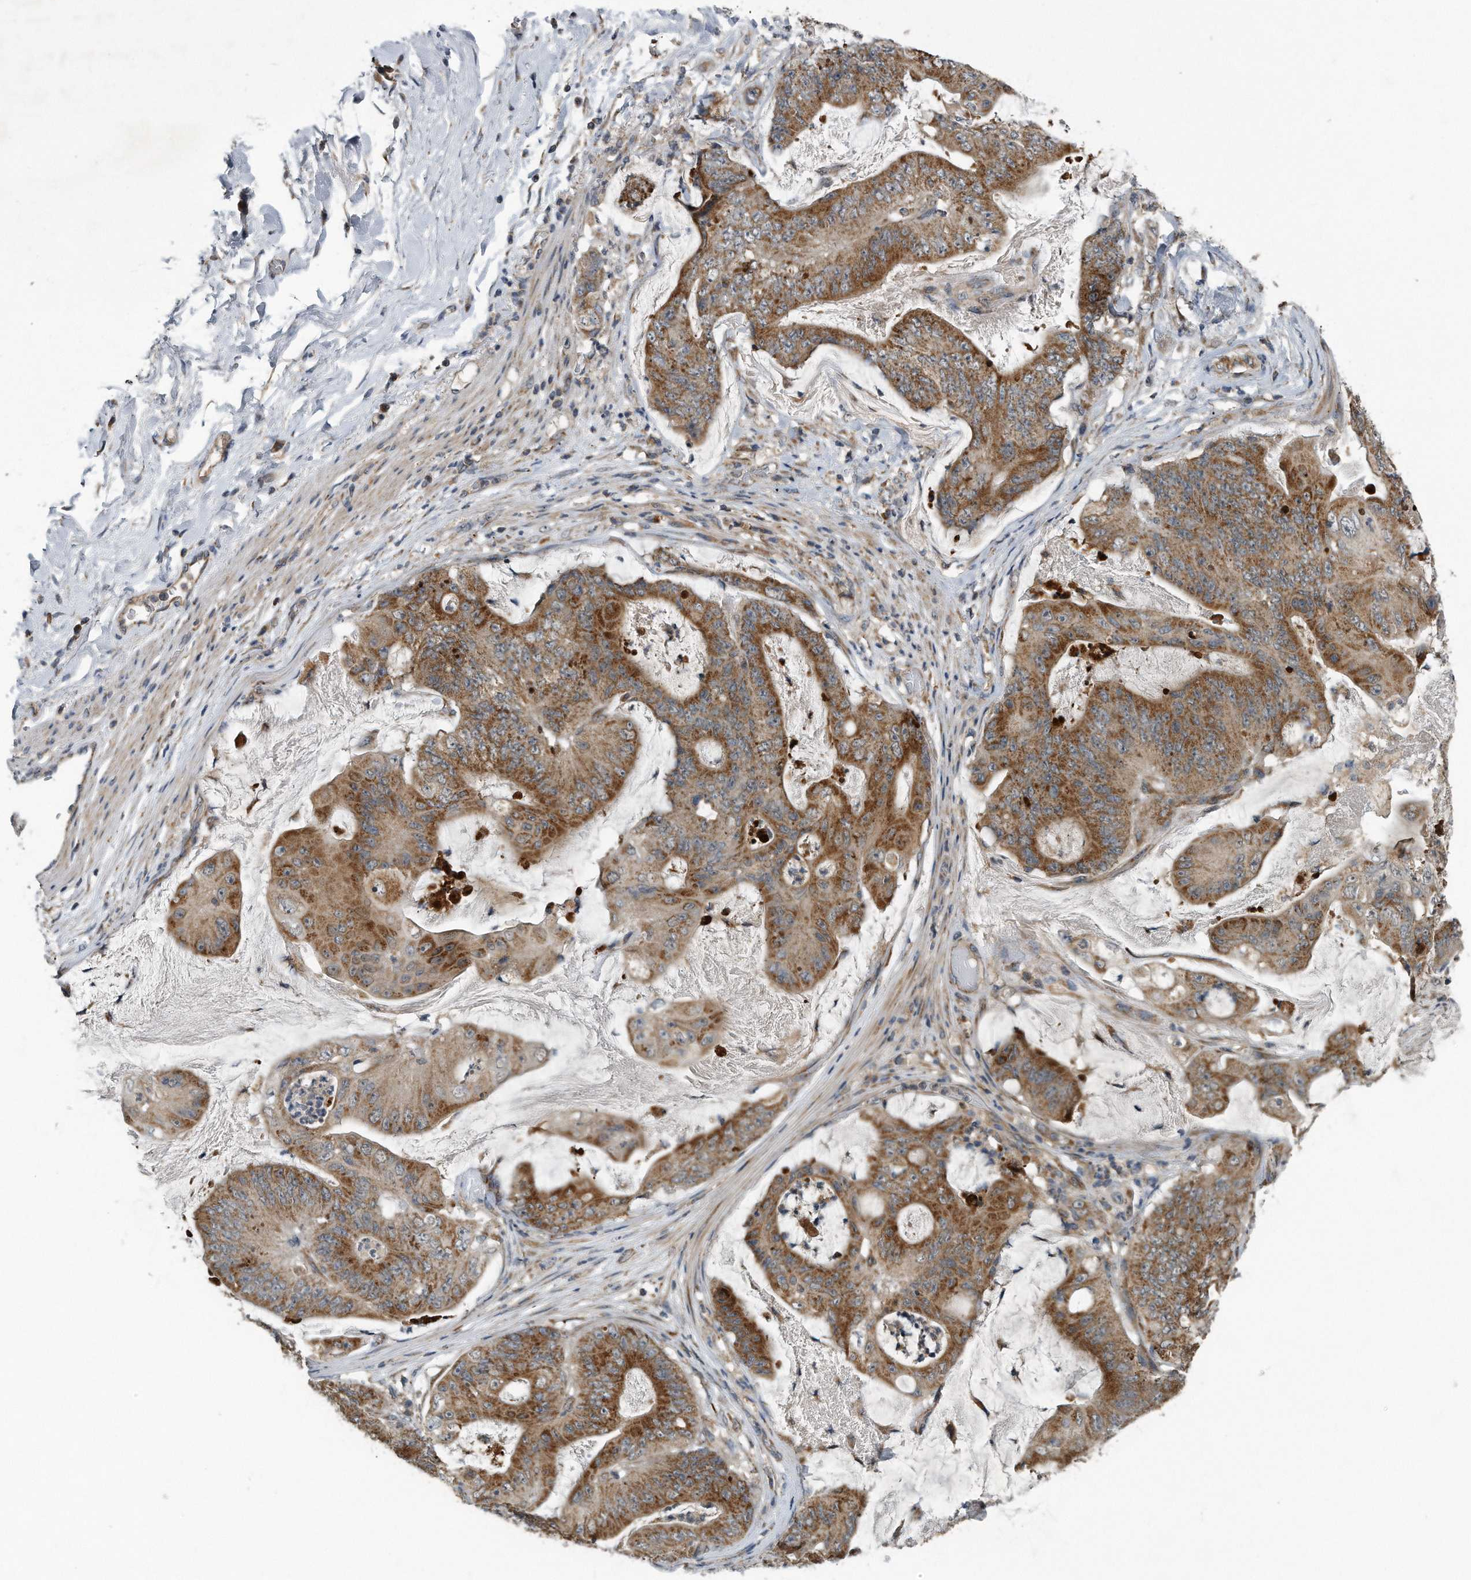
{"staining": {"intensity": "moderate", "quantity": ">75%", "location": "cytoplasmic/membranous"}, "tissue": "stomach cancer", "cell_type": "Tumor cells", "image_type": "cancer", "snomed": [{"axis": "morphology", "description": "Adenocarcinoma, NOS"}, {"axis": "topography", "description": "Stomach"}], "caption": "High-power microscopy captured an immunohistochemistry micrograph of stomach cancer (adenocarcinoma), revealing moderate cytoplasmic/membranous expression in about >75% of tumor cells. The protein of interest is shown in brown color, while the nuclei are stained blue.", "gene": "LYRM4", "patient": {"sex": "female", "age": 73}}